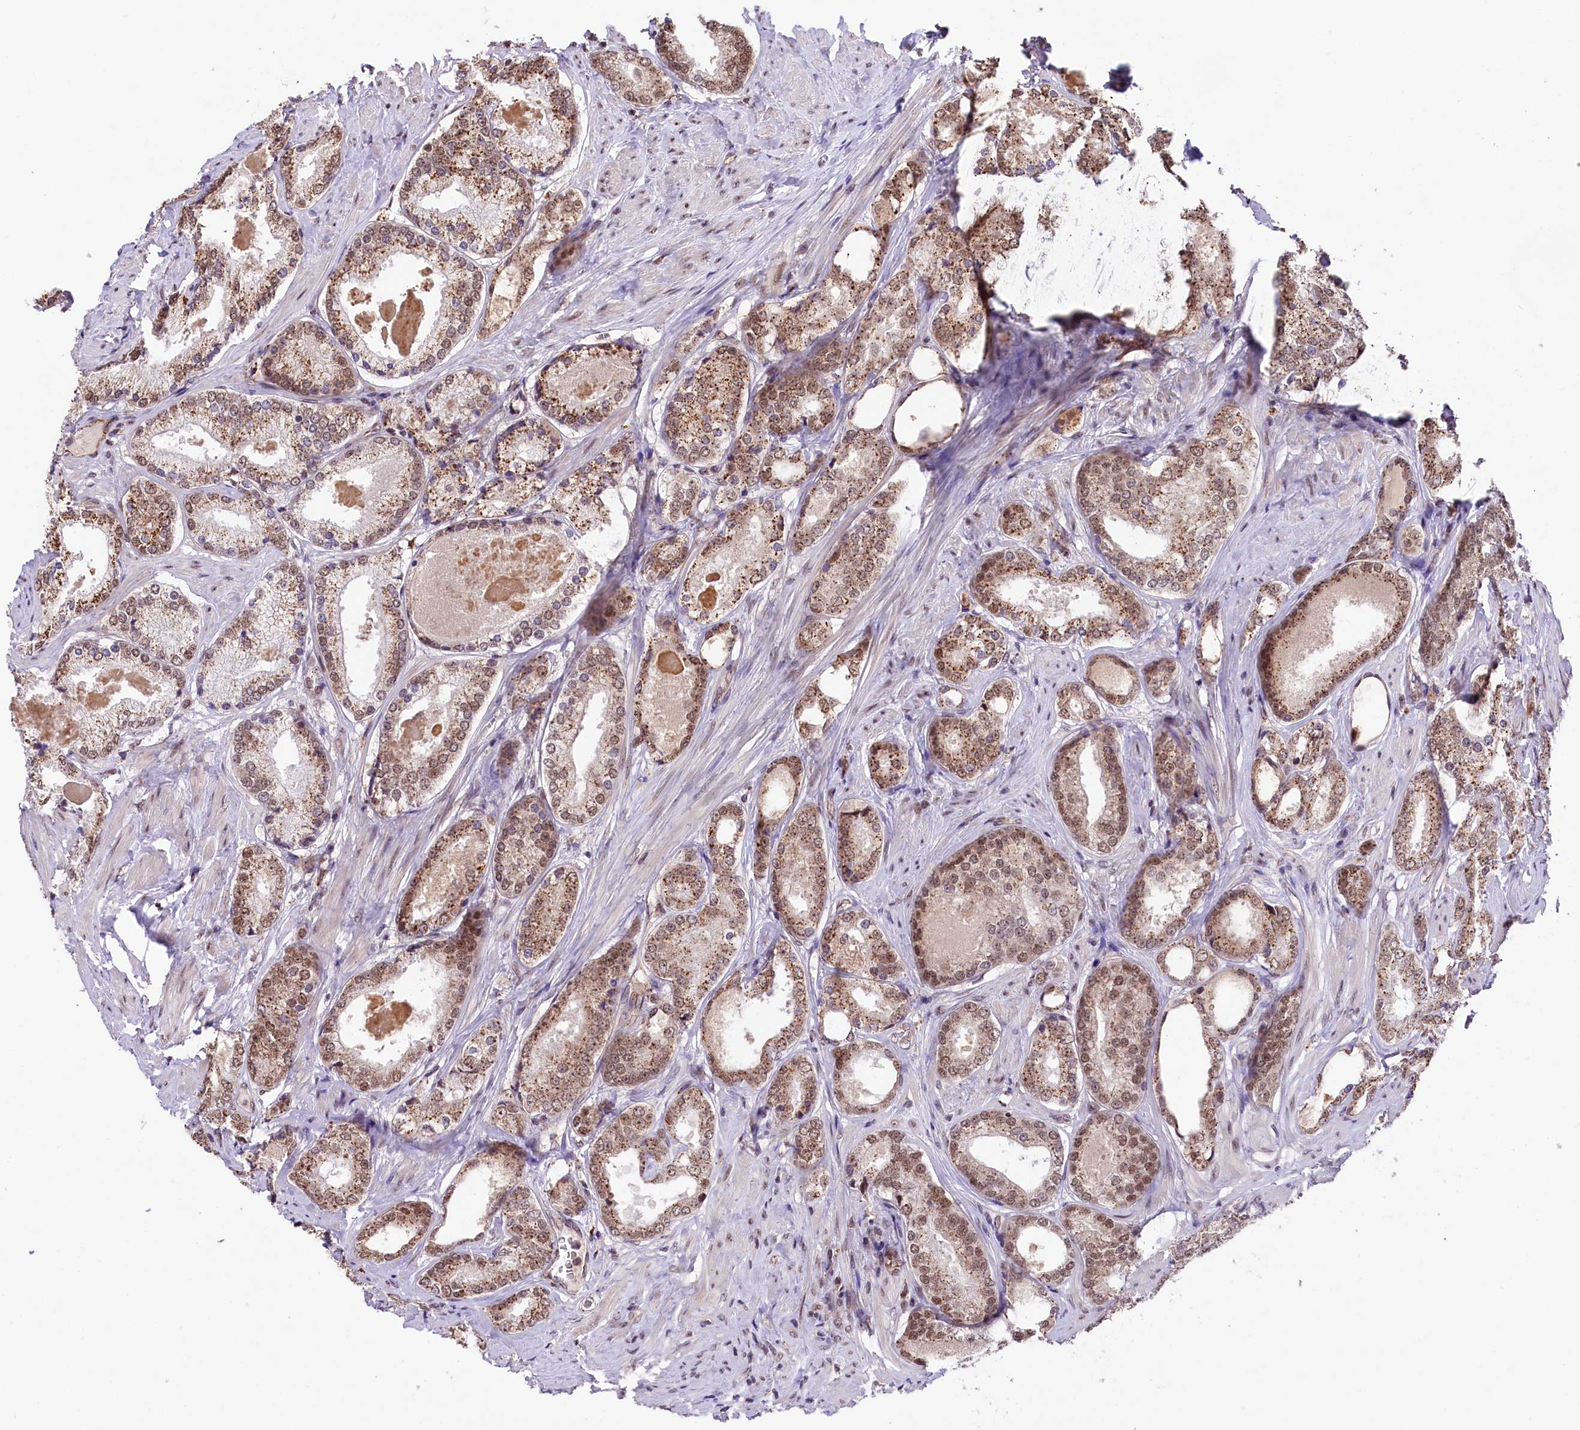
{"staining": {"intensity": "moderate", "quantity": ">75%", "location": "cytoplasmic/membranous,nuclear"}, "tissue": "prostate cancer", "cell_type": "Tumor cells", "image_type": "cancer", "snomed": [{"axis": "morphology", "description": "Adenocarcinoma, Low grade"}, {"axis": "topography", "description": "Prostate"}], "caption": "Moderate cytoplasmic/membranous and nuclear protein staining is appreciated in about >75% of tumor cells in prostate cancer (adenocarcinoma (low-grade)). (Stains: DAB in brown, nuclei in blue, Microscopy: brightfield microscopy at high magnification).", "gene": "MRPL54", "patient": {"sex": "male", "age": 68}}